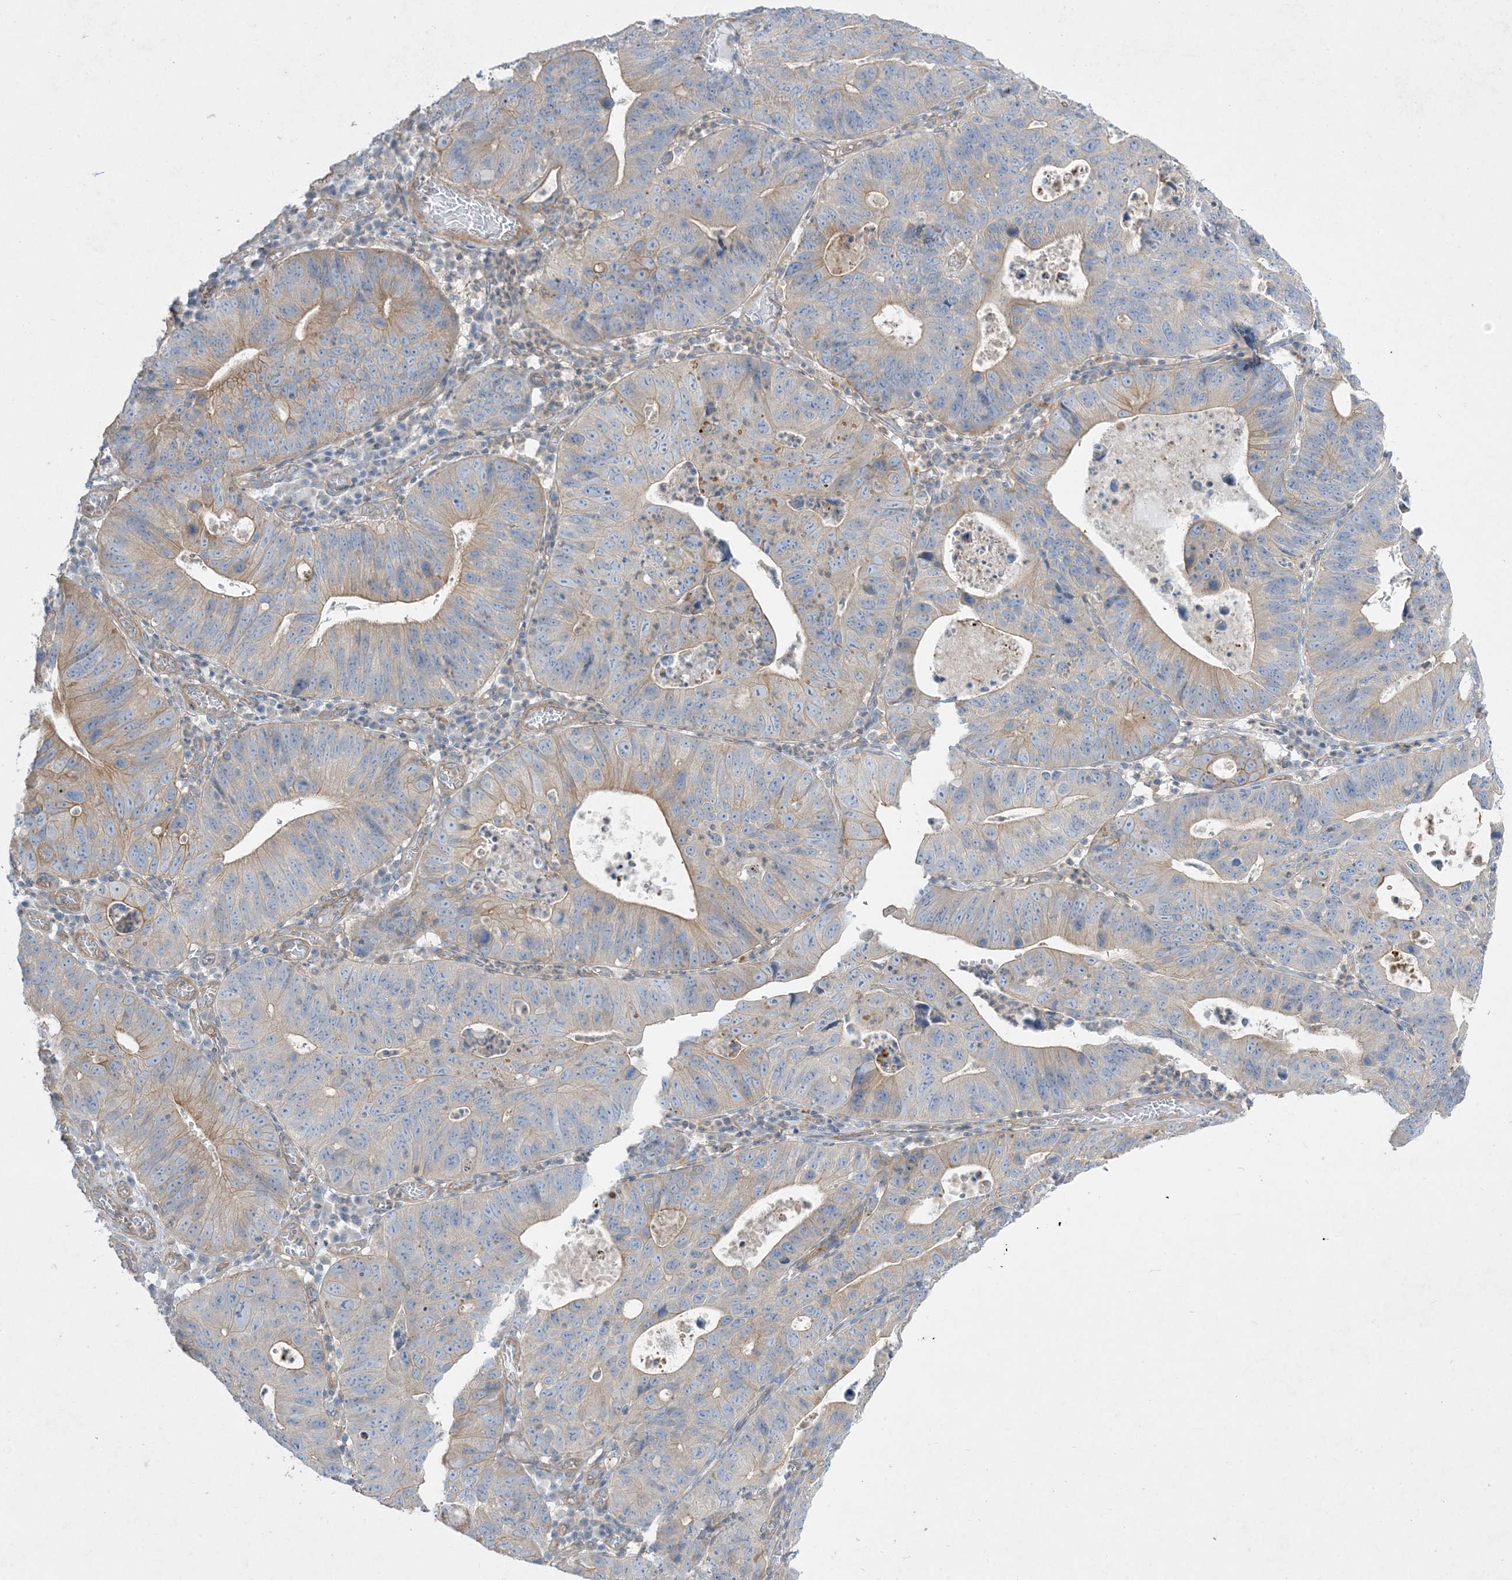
{"staining": {"intensity": "moderate", "quantity": "<25%", "location": "cytoplasmic/membranous"}, "tissue": "stomach cancer", "cell_type": "Tumor cells", "image_type": "cancer", "snomed": [{"axis": "morphology", "description": "Adenocarcinoma, NOS"}, {"axis": "topography", "description": "Stomach"}], "caption": "High-power microscopy captured an IHC micrograph of stomach adenocarcinoma, revealing moderate cytoplasmic/membranous positivity in about <25% of tumor cells.", "gene": "ARHGEF9", "patient": {"sex": "male", "age": 59}}